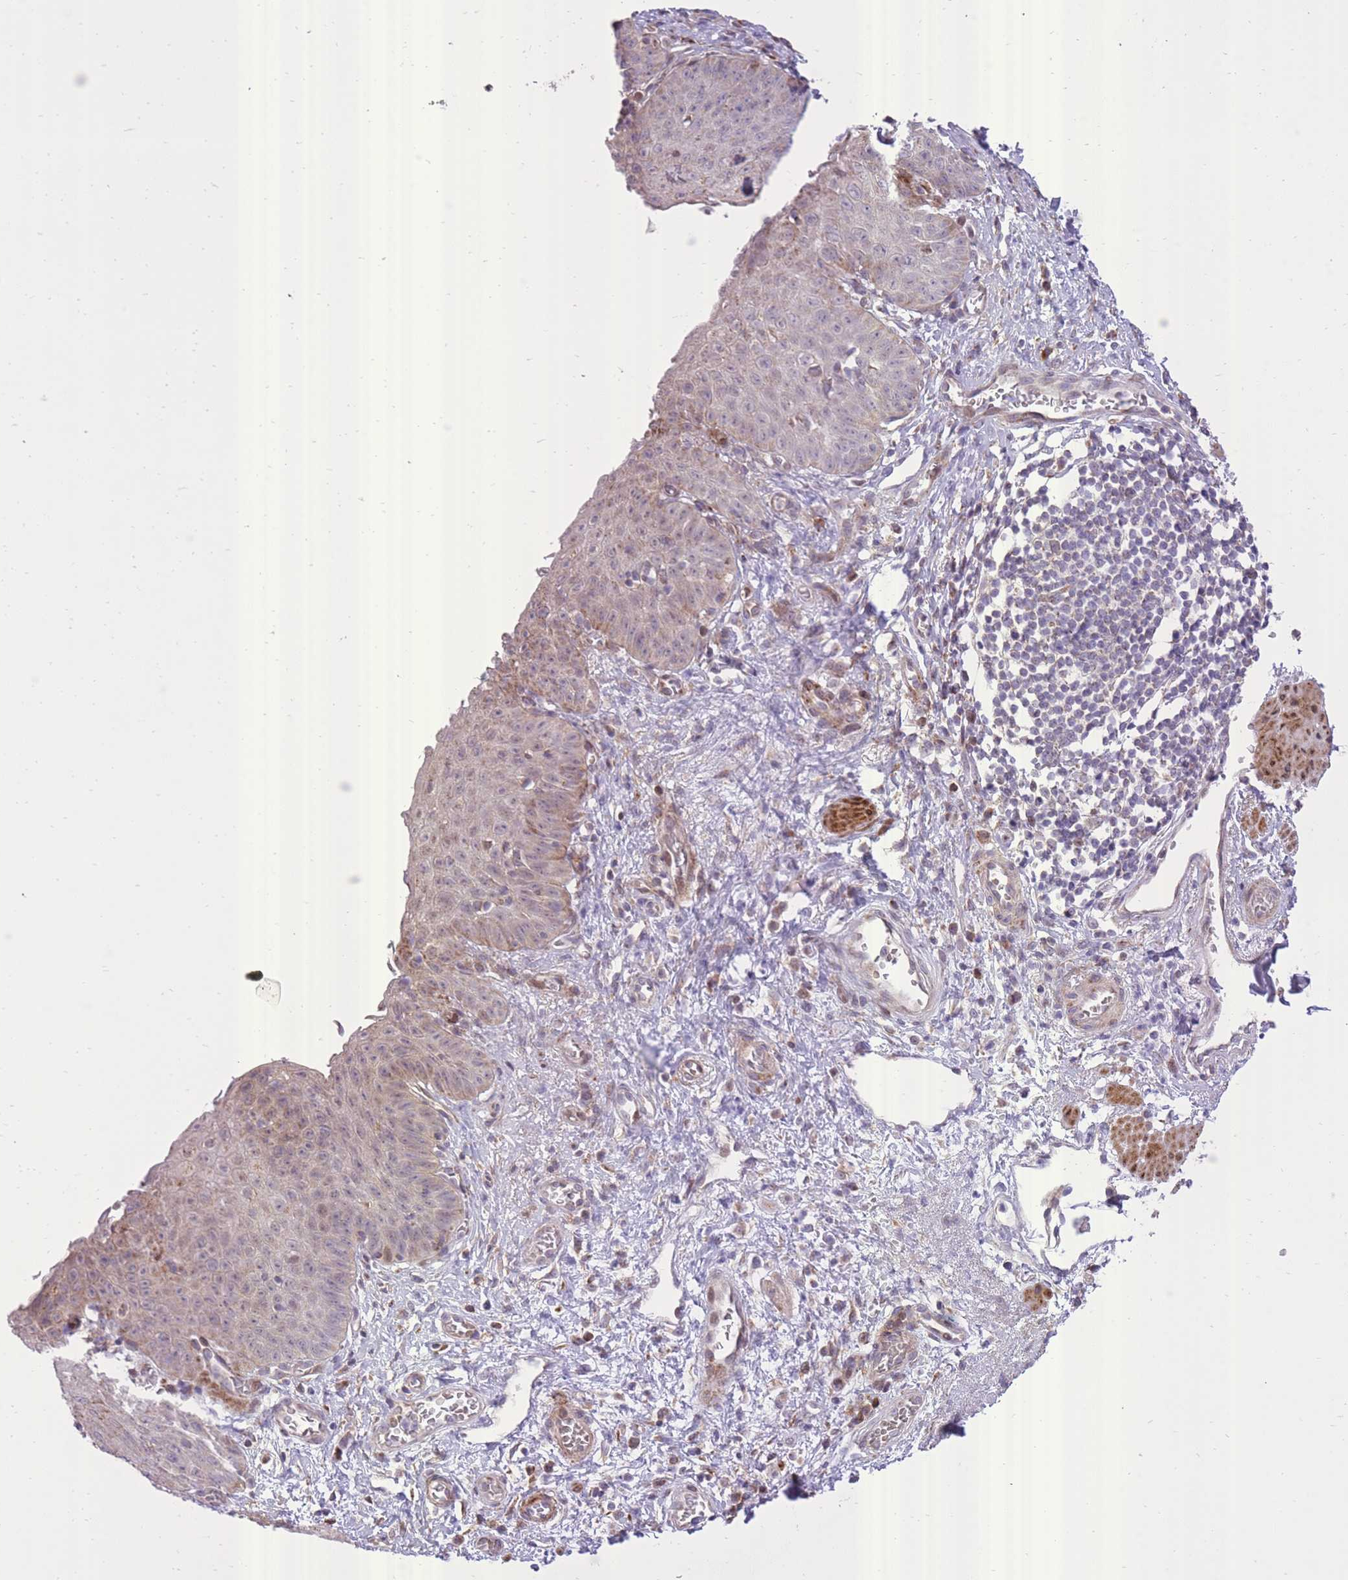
{"staining": {"intensity": "moderate", "quantity": "25%-75%", "location": "cytoplasmic/membranous"}, "tissue": "esophagus", "cell_type": "Squamous epithelial cells", "image_type": "normal", "snomed": [{"axis": "morphology", "description": "Normal tissue, NOS"}, {"axis": "topography", "description": "Esophagus"}], "caption": "A brown stain labels moderate cytoplasmic/membranous expression of a protein in squamous epithelial cells of benign esophagus.", "gene": "SLC4A4", "patient": {"sex": "male", "age": 71}}